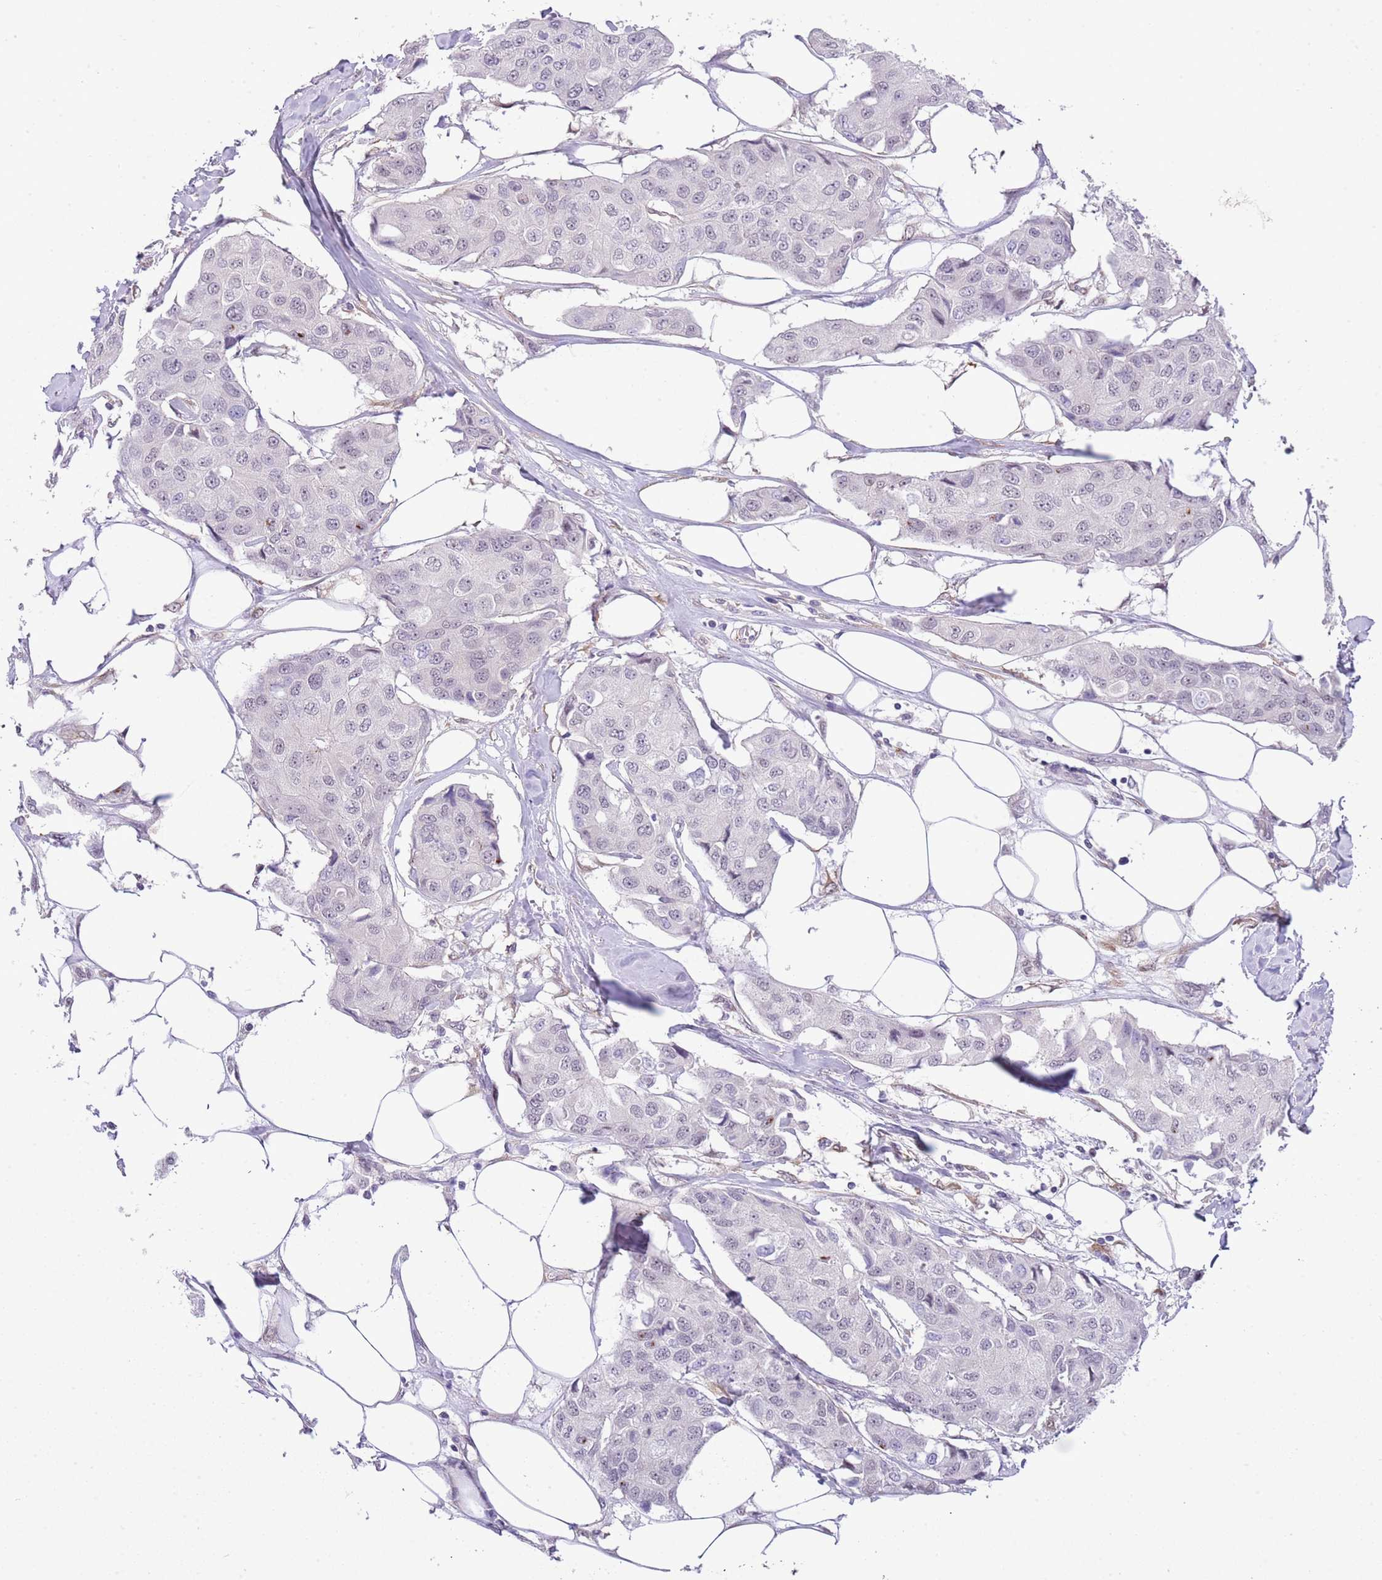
{"staining": {"intensity": "negative", "quantity": "none", "location": "none"}, "tissue": "breast cancer", "cell_type": "Tumor cells", "image_type": "cancer", "snomed": [{"axis": "morphology", "description": "Duct carcinoma"}, {"axis": "topography", "description": "Breast"}], "caption": "High power microscopy image of an immunohistochemistry (IHC) histopathology image of breast cancer (invasive ductal carcinoma), revealing no significant expression in tumor cells.", "gene": "MIDN", "patient": {"sex": "female", "age": 80}}